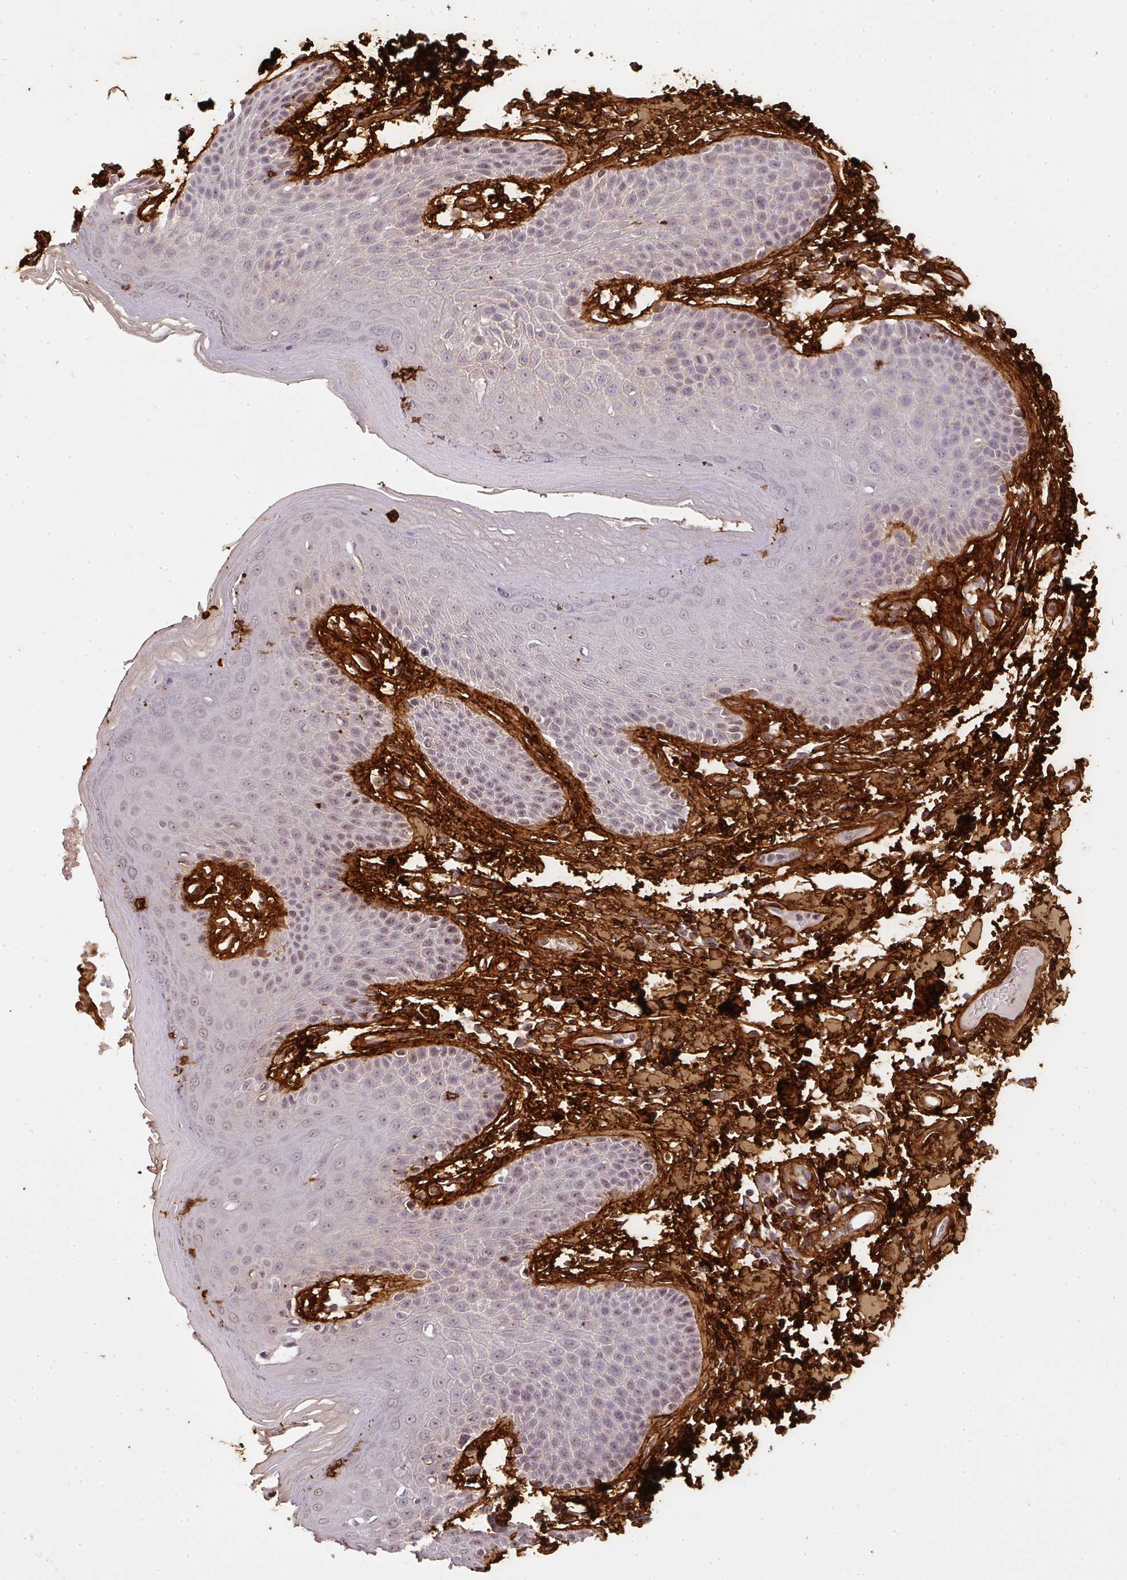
{"staining": {"intensity": "negative", "quantity": "none", "location": "none"}, "tissue": "skin", "cell_type": "Epidermal cells", "image_type": "normal", "snomed": [{"axis": "morphology", "description": "Normal tissue, NOS"}, {"axis": "topography", "description": "Peripheral nerve tissue"}], "caption": "Immunohistochemistry (IHC) histopathology image of unremarkable human skin stained for a protein (brown), which displays no staining in epidermal cells.", "gene": "COL3A1", "patient": {"sex": "male", "age": 51}}